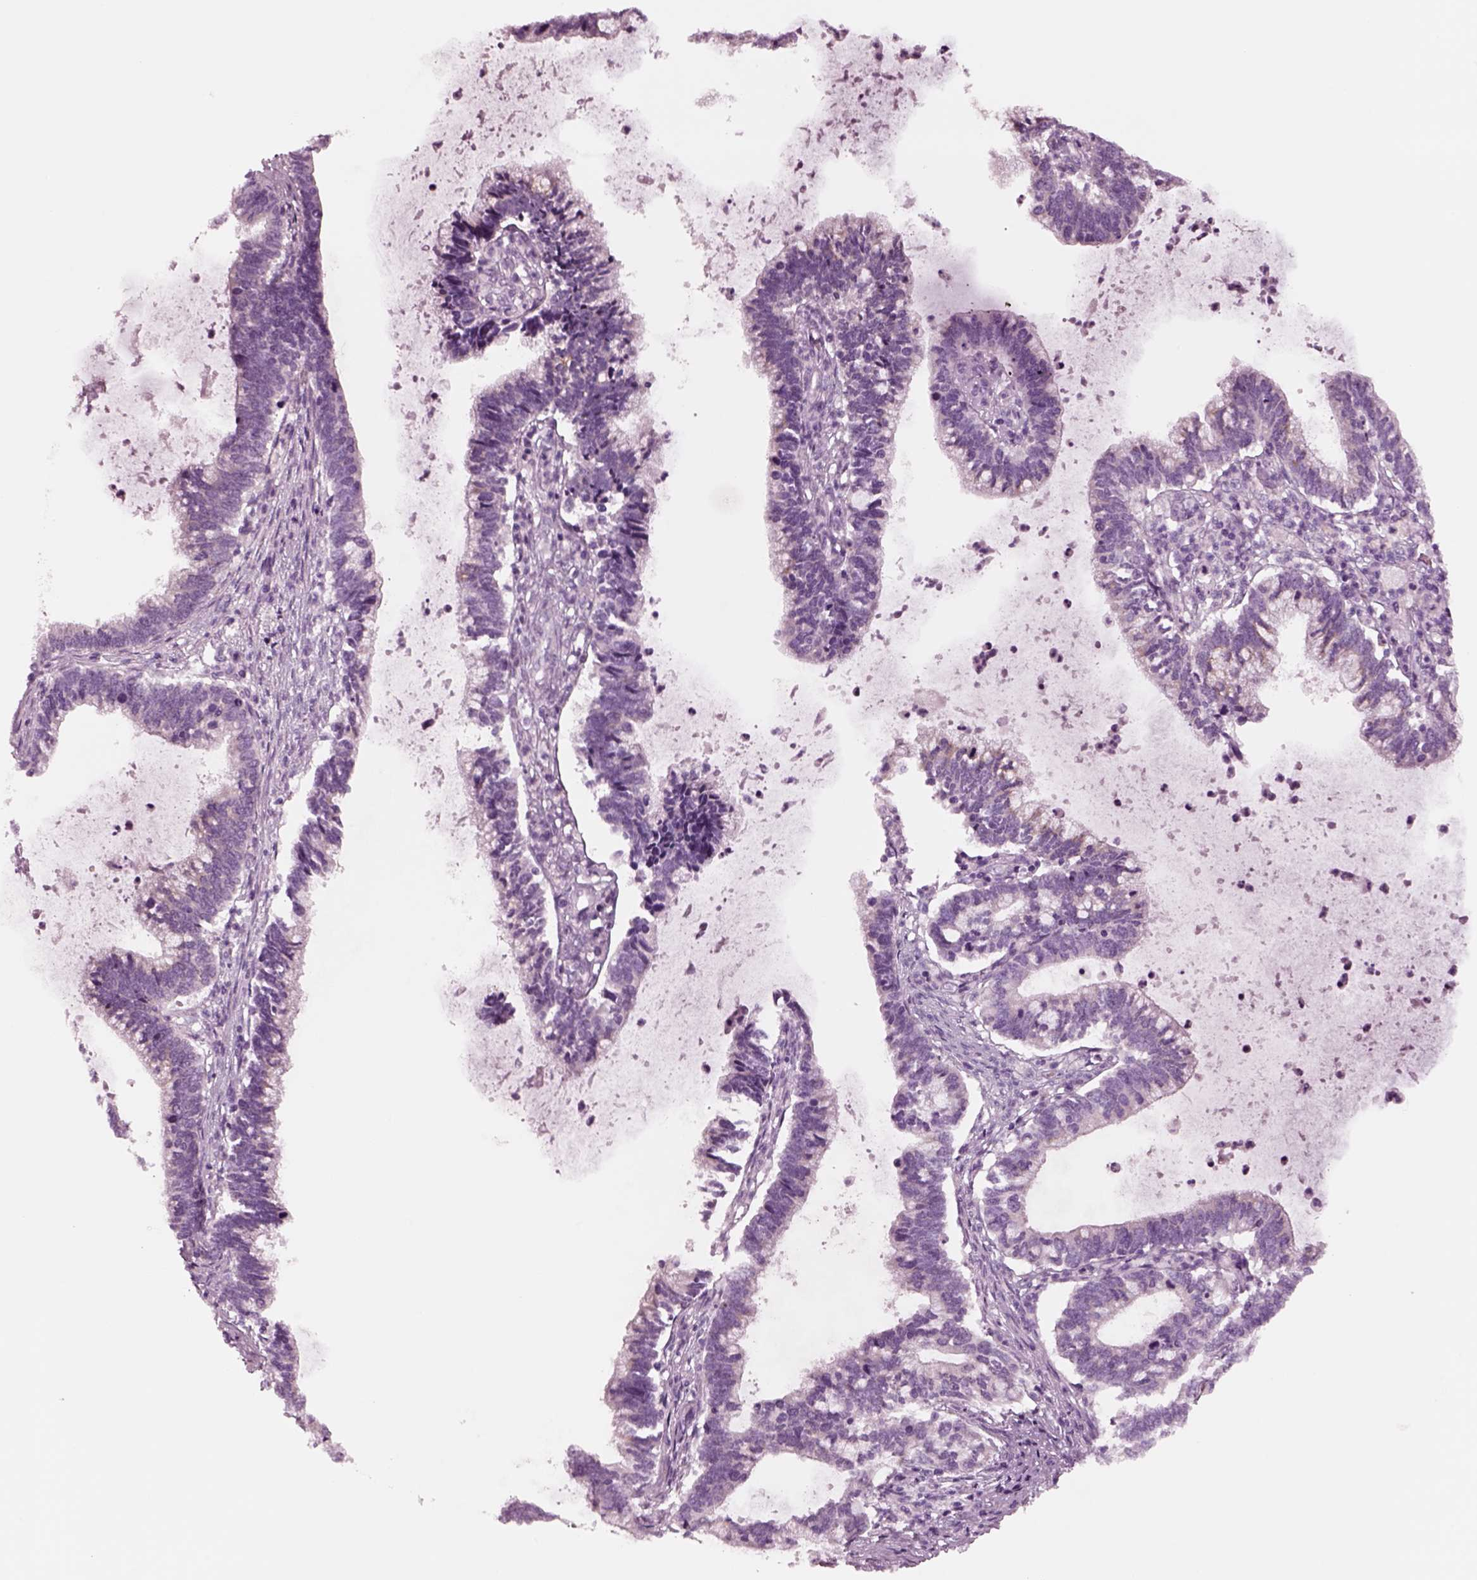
{"staining": {"intensity": "negative", "quantity": "none", "location": "none"}, "tissue": "cervical cancer", "cell_type": "Tumor cells", "image_type": "cancer", "snomed": [{"axis": "morphology", "description": "Adenocarcinoma, NOS"}, {"axis": "topography", "description": "Cervix"}], "caption": "A histopathology image of human cervical cancer (adenocarcinoma) is negative for staining in tumor cells.", "gene": "NMRK2", "patient": {"sex": "female", "age": 42}}